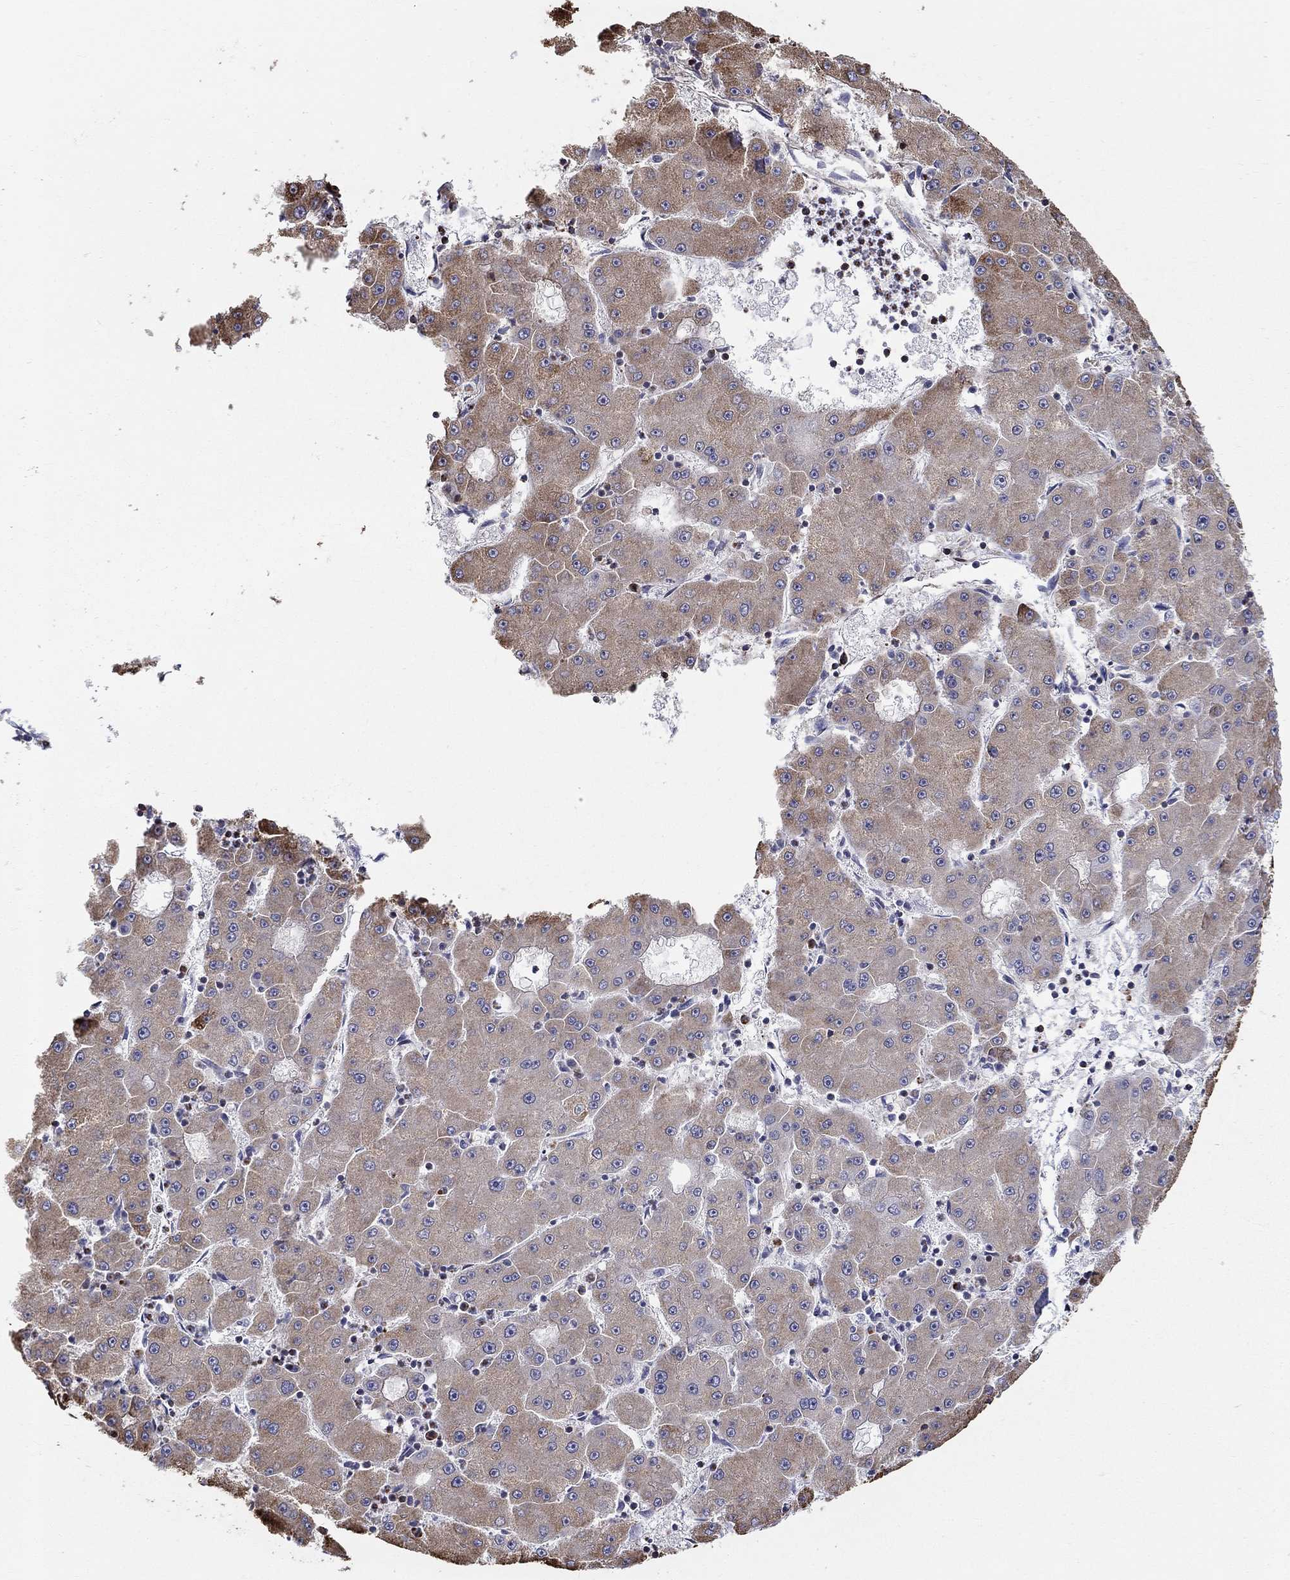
{"staining": {"intensity": "moderate", "quantity": "<25%", "location": "cytoplasmic/membranous"}, "tissue": "liver cancer", "cell_type": "Tumor cells", "image_type": "cancer", "snomed": [{"axis": "morphology", "description": "Carcinoma, Hepatocellular, NOS"}, {"axis": "topography", "description": "Liver"}], "caption": "Tumor cells show moderate cytoplasmic/membranous positivity in about <25% of cells in liver cancer. (DAB IHC with brightfield microscopy, high magnification).", "gene": "NPHP1", "patient": {"sex": "male", "age": 73}}